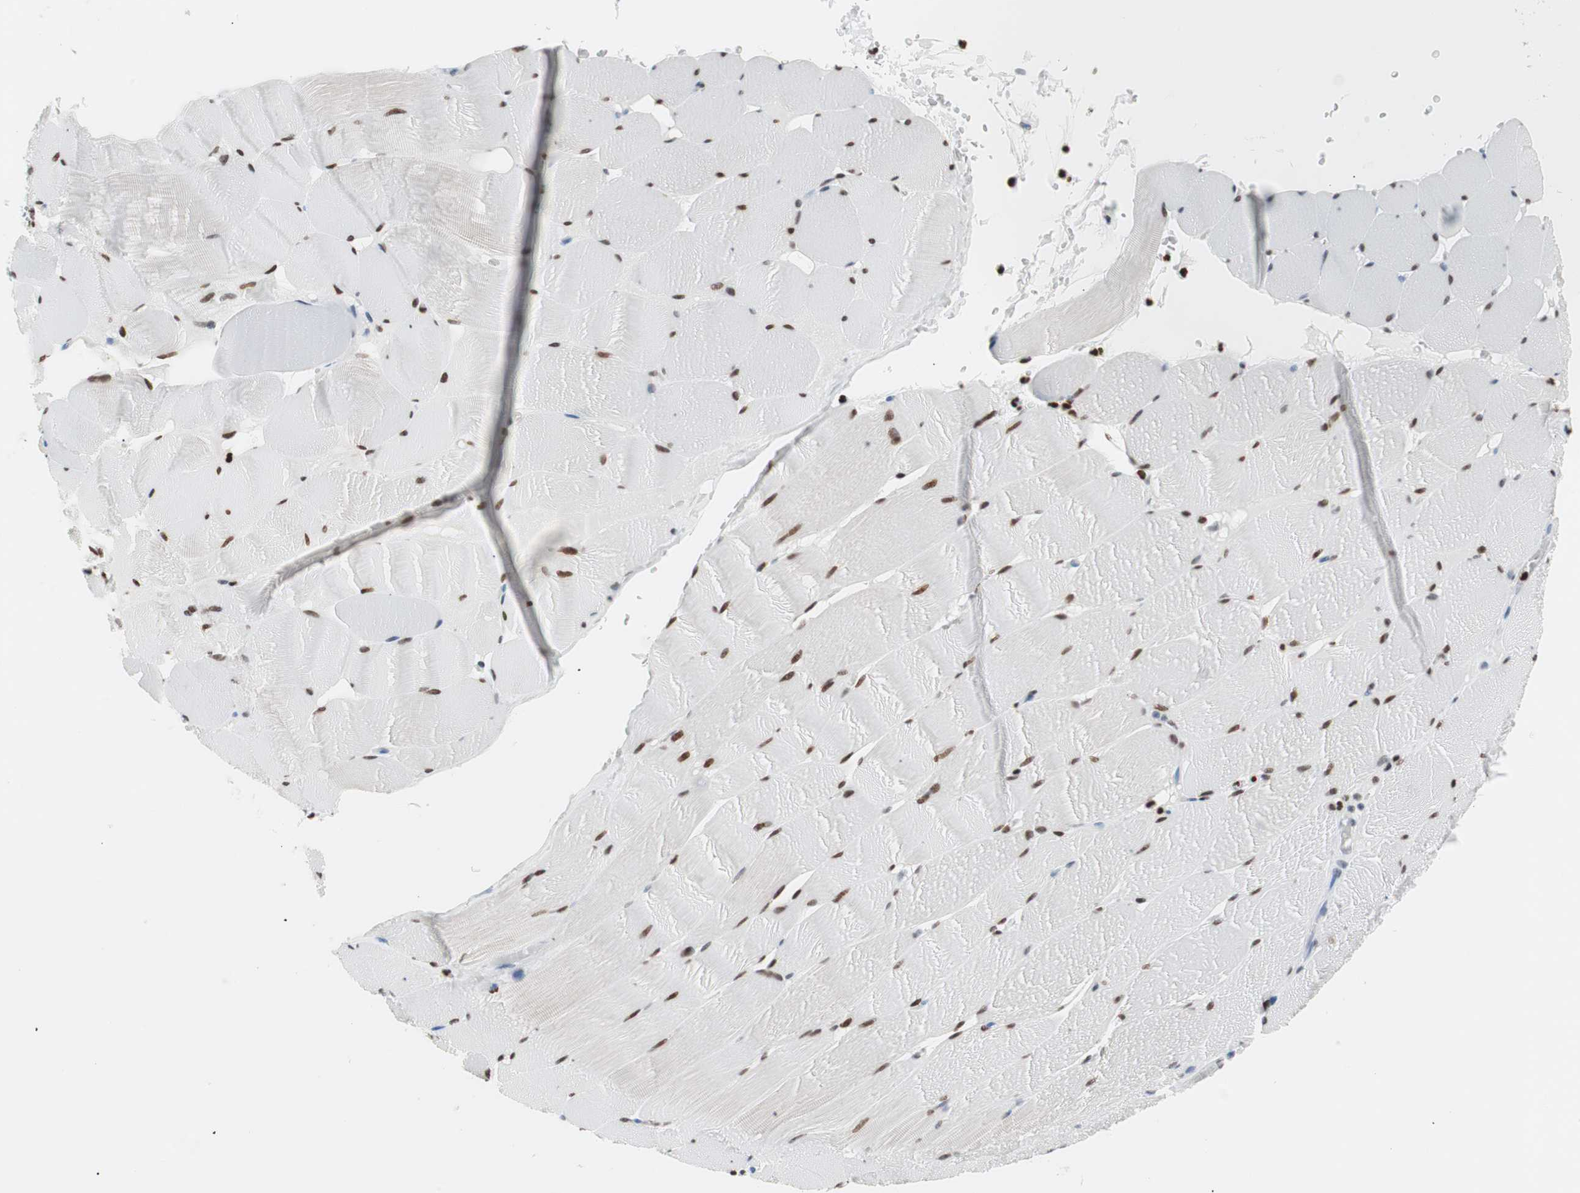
{"staining": {"intensity": "strong", "quantity": ">75%", "location": "nuclear"}, "tissue": "skeletal muscle", "cell_type": "Myocytes", "image_type": "normal", "snomed": [{"axis": "morphology", "description": "Normal tissue, NOS"}, {"axis": "topography", "description": "Skeletal muscle"}], "caption": "The immunohistochemical stain highlights strong nuclear expression in myocytes of normal skeletal muscle. (DAB = brown stain, brightfield microscopy at high magnification).", "gene": "CEBPB", "patient": {"sex": "male", "age": 62}}